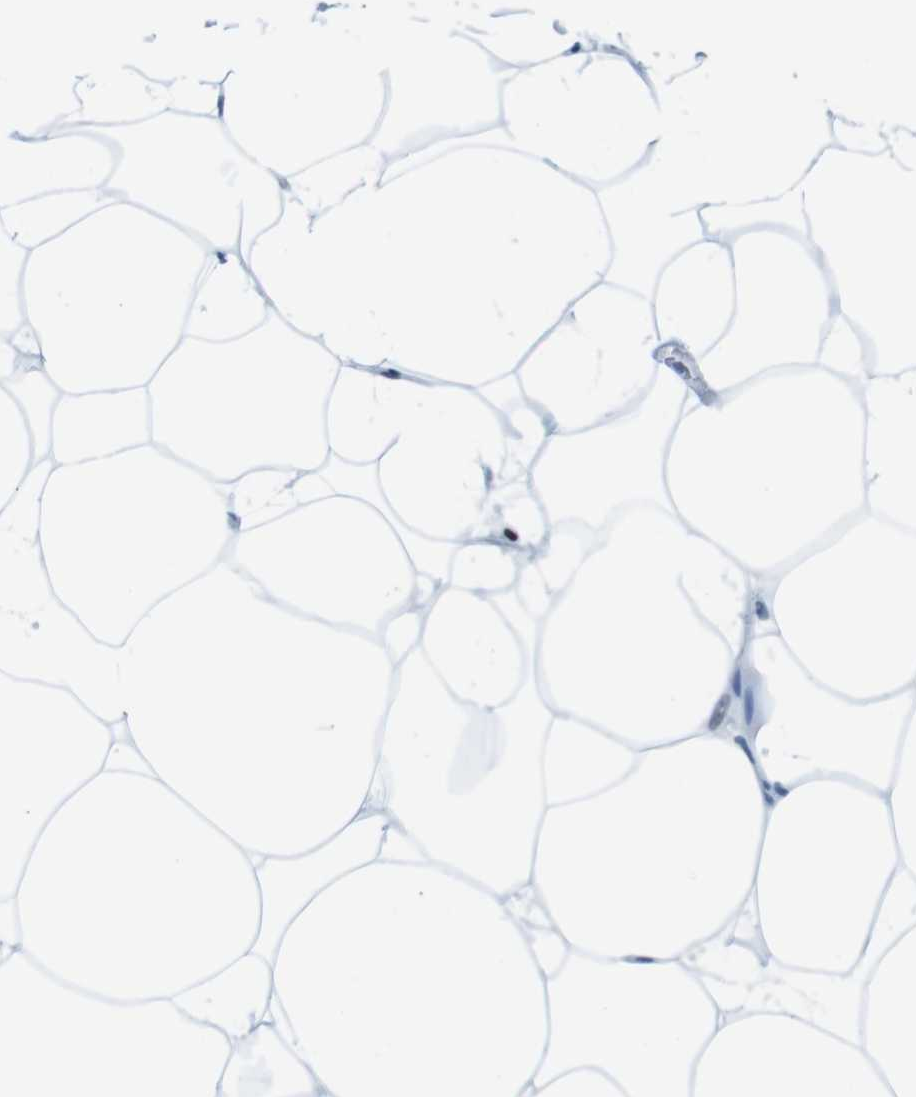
{"staining": {"intensity": "moderate", "quantity": ">75%", "location": "nuclear"}, "tissue": "adipose tissue", "cell_type": "Adipocytes", "image_type": "normal", "snomed": [{"axis": "morphology", "description": "Normal tissue, NOS"}, {"axis": "morphology", "description": "Duct carcinoma"}, {"axis": "topography", "description": "Breast"}, {"axis": "topography", "description": "Adipose tissue"}], "caption": "Human adipose tissue stained for a protein (brown) demonstrates moderate nuclear positive staining in about >75% of adipocytes.", "gene": "CITED2", "patient": {"sex": "female", "age": 37}}